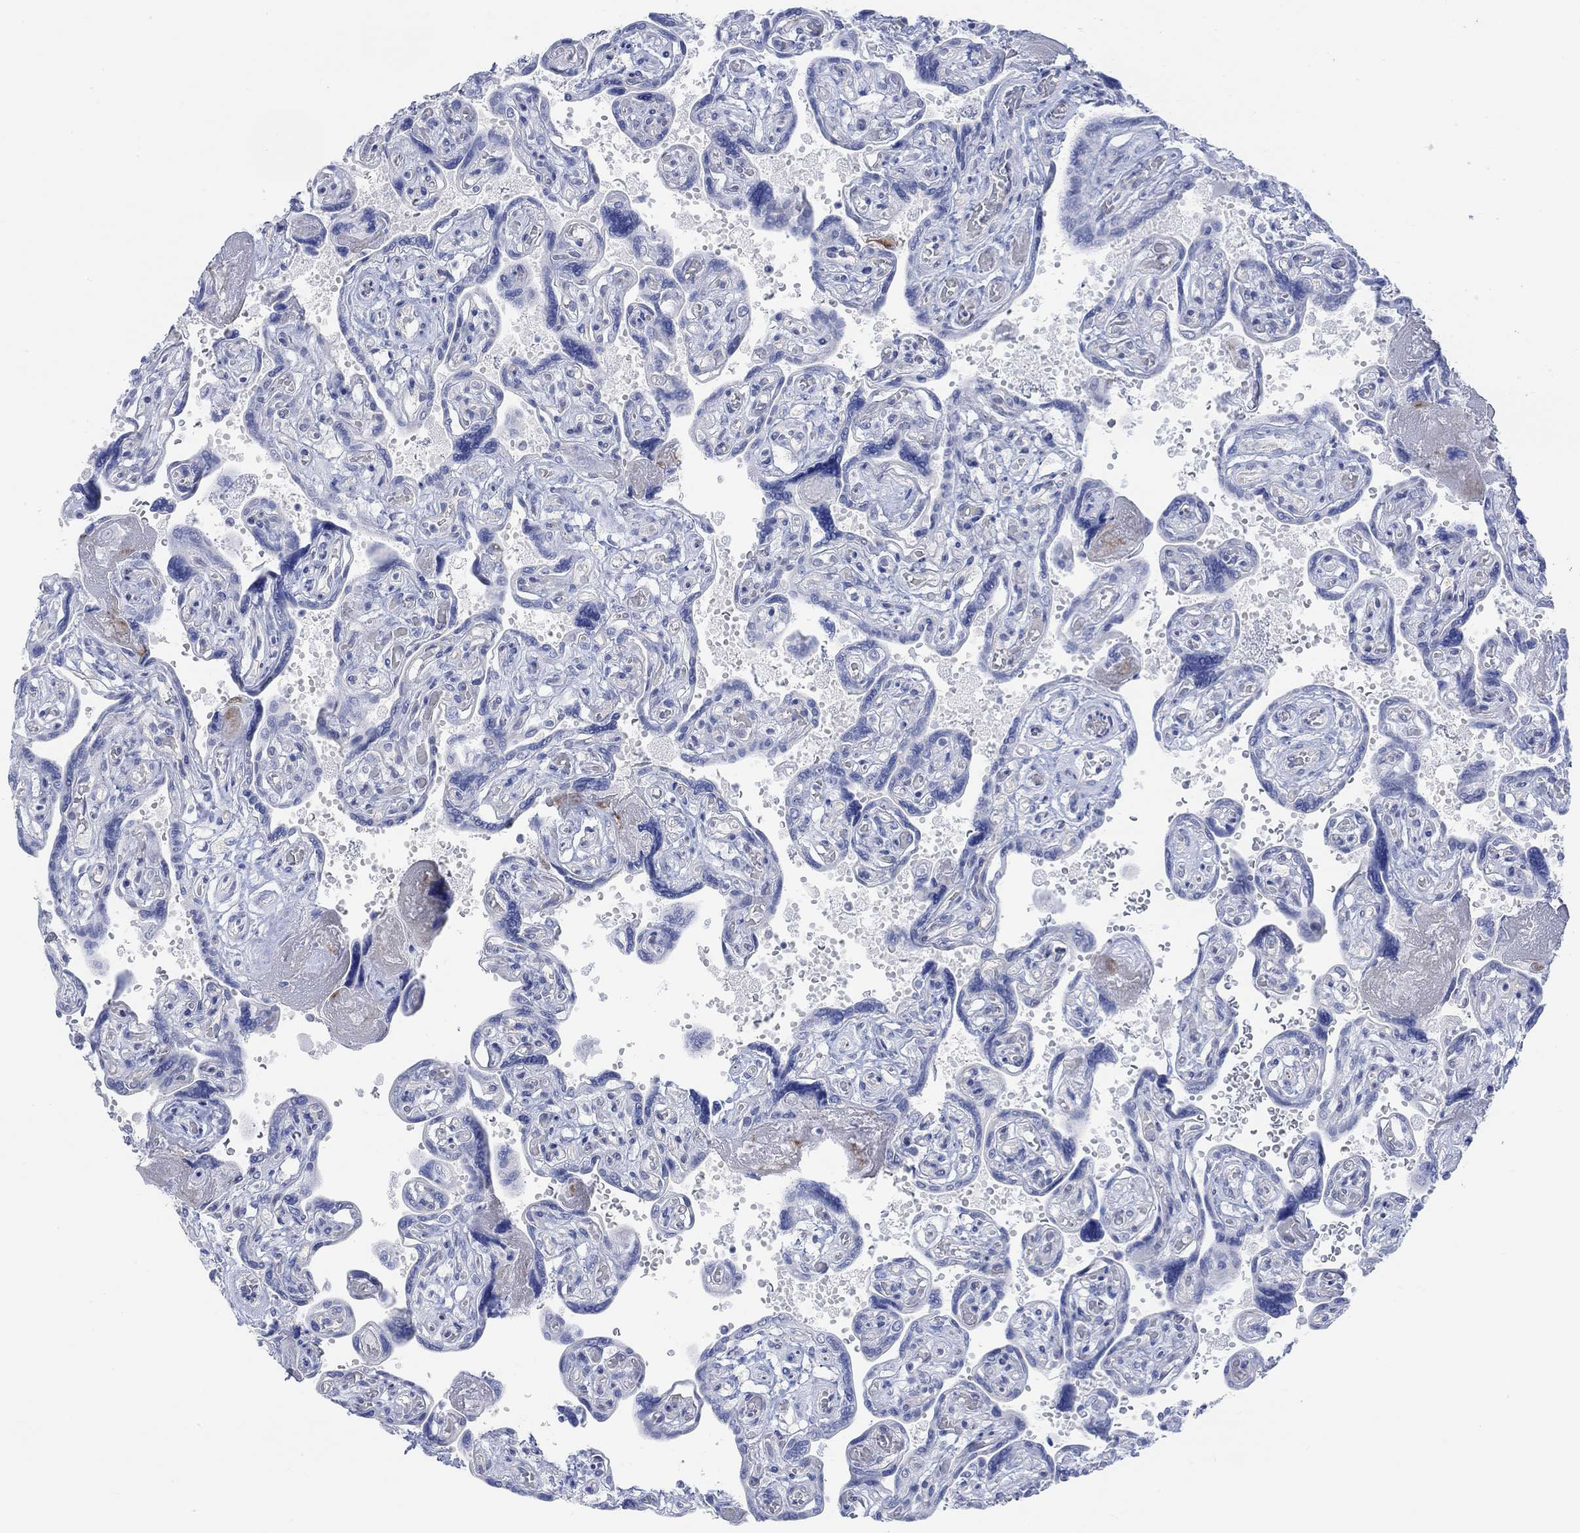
{"staining": {"intensity": "negative", "quantity": "none", "location": "none"}, "tissue": "placenta", "cell_type": "Decidual cells", "image_type": "normal", "snomed": [{"axis": "morphology", "description": "Normal tissue, NOS"}, {"axis": "topography", "description": "Placenta"}], "caption": "This is an IHC micrograph of unremarkable placenta. There is no positivity in decidual cells.", "gene": "AK8", "patient": {"sex": "female", "age": 32}}